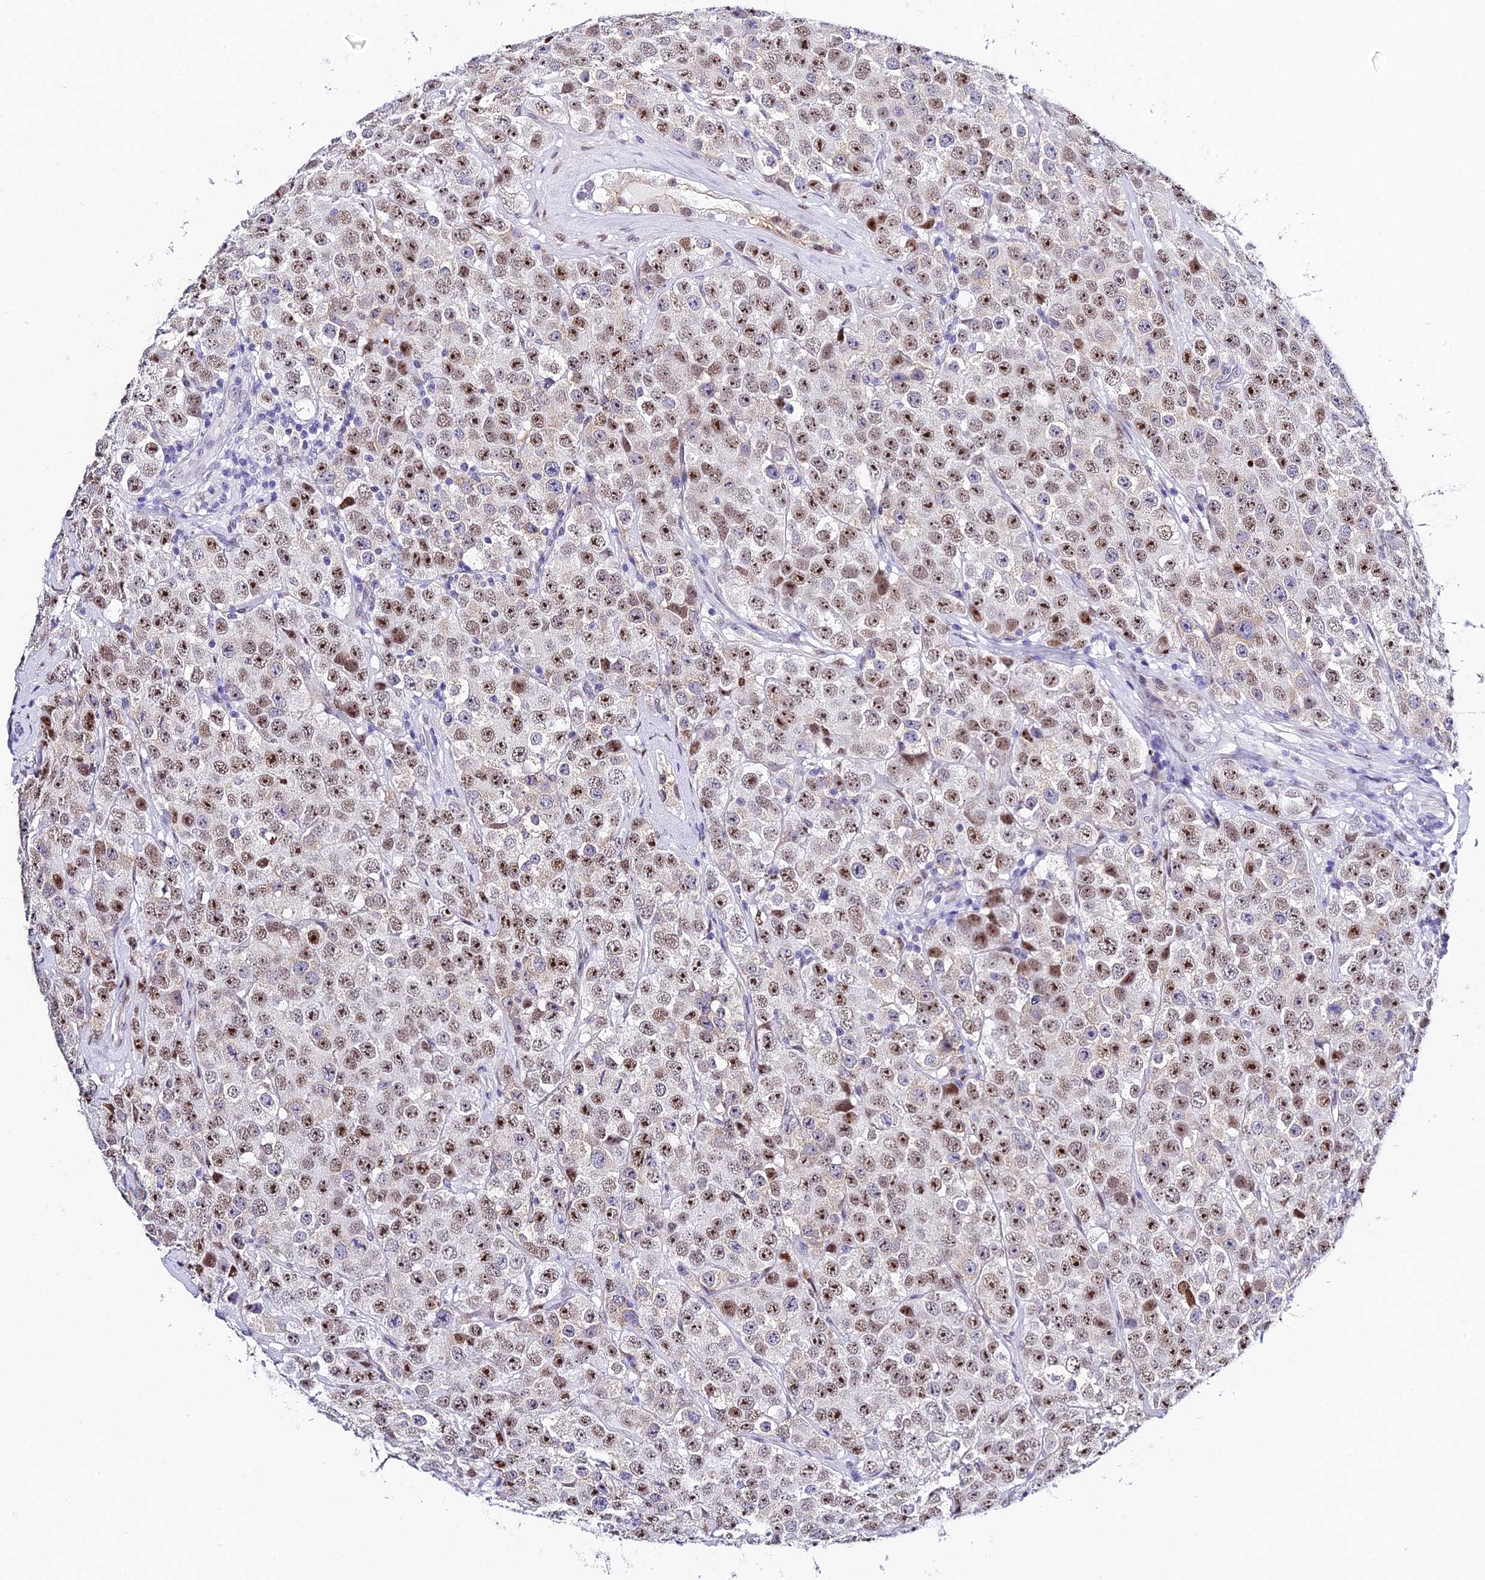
{"staining": {"intensity": "moderate", "quantity": ">75%", "location": "nuclear"}, "tissue": "testis cancer", "cell_type": "Tumor cells", "image_type": "cancer", "snomed": [{"axis": "morphology", "description": "Seminoma, NOS"}, {"axis": "topography", "description": "Testis"}], "caption": "Moderate nuclear protein staining is present in approximately >75% of tumor cells in testis seminoma.", "gene": "POFUT2", "patient": {"sex": "male", "age": 28}}